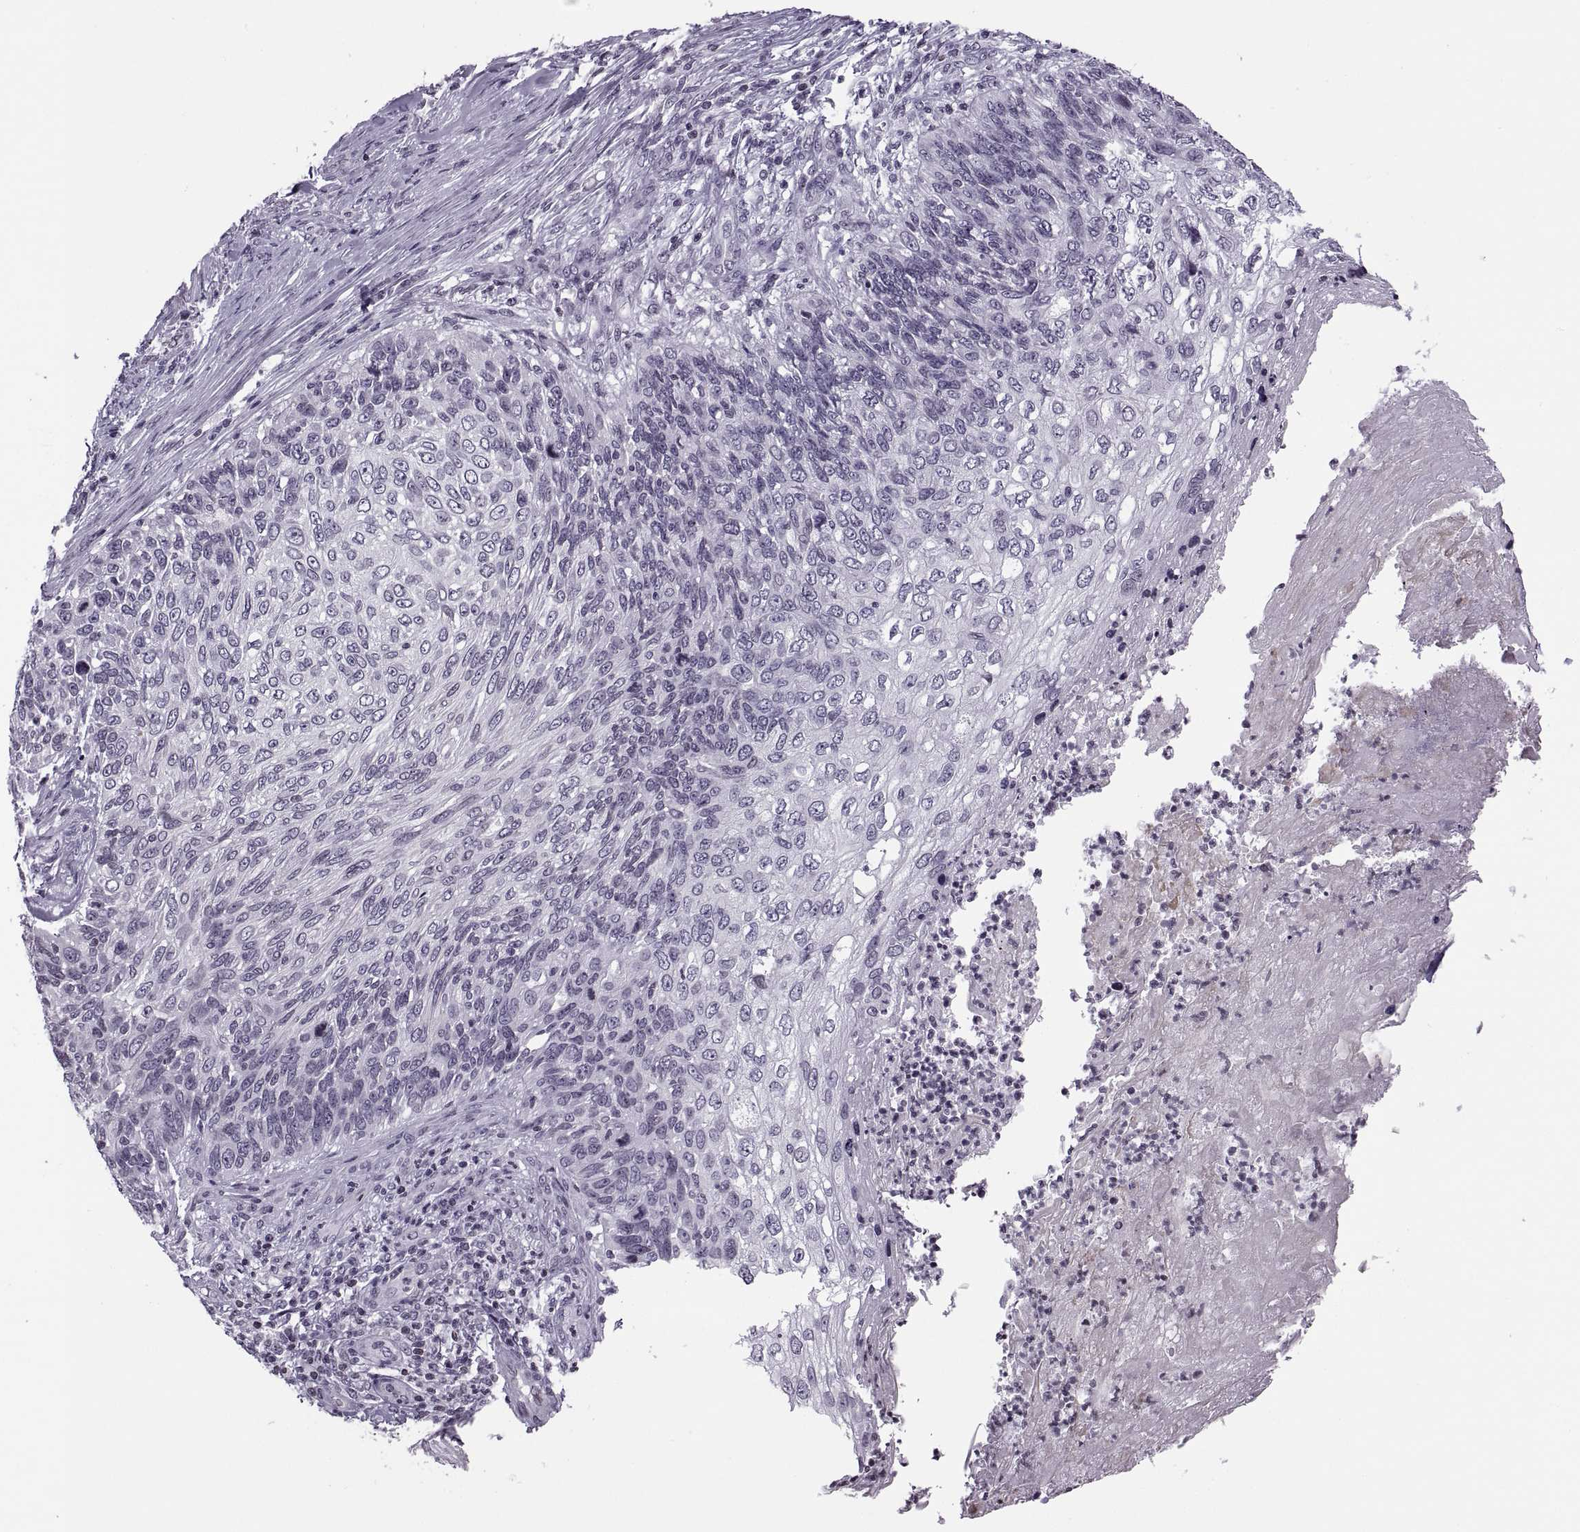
{"staining": {"intensity": "negative", "quantity": "none", "location": "none"}, "tissue": "skin cancer", "cell_type": "Tumor cells", "image_type": "cancer", "snomed": [{"axis": "morphology", "description": "Squamous cell carcinoma, NOS"}, {"axis": "topography", "description": "Skin"}], "caption": "Tumor cells show no significant protein positivity in squamous cell carcinoma (skin).", "gene": "H1-8", "patient": {"sex": "male", "age": 92}}